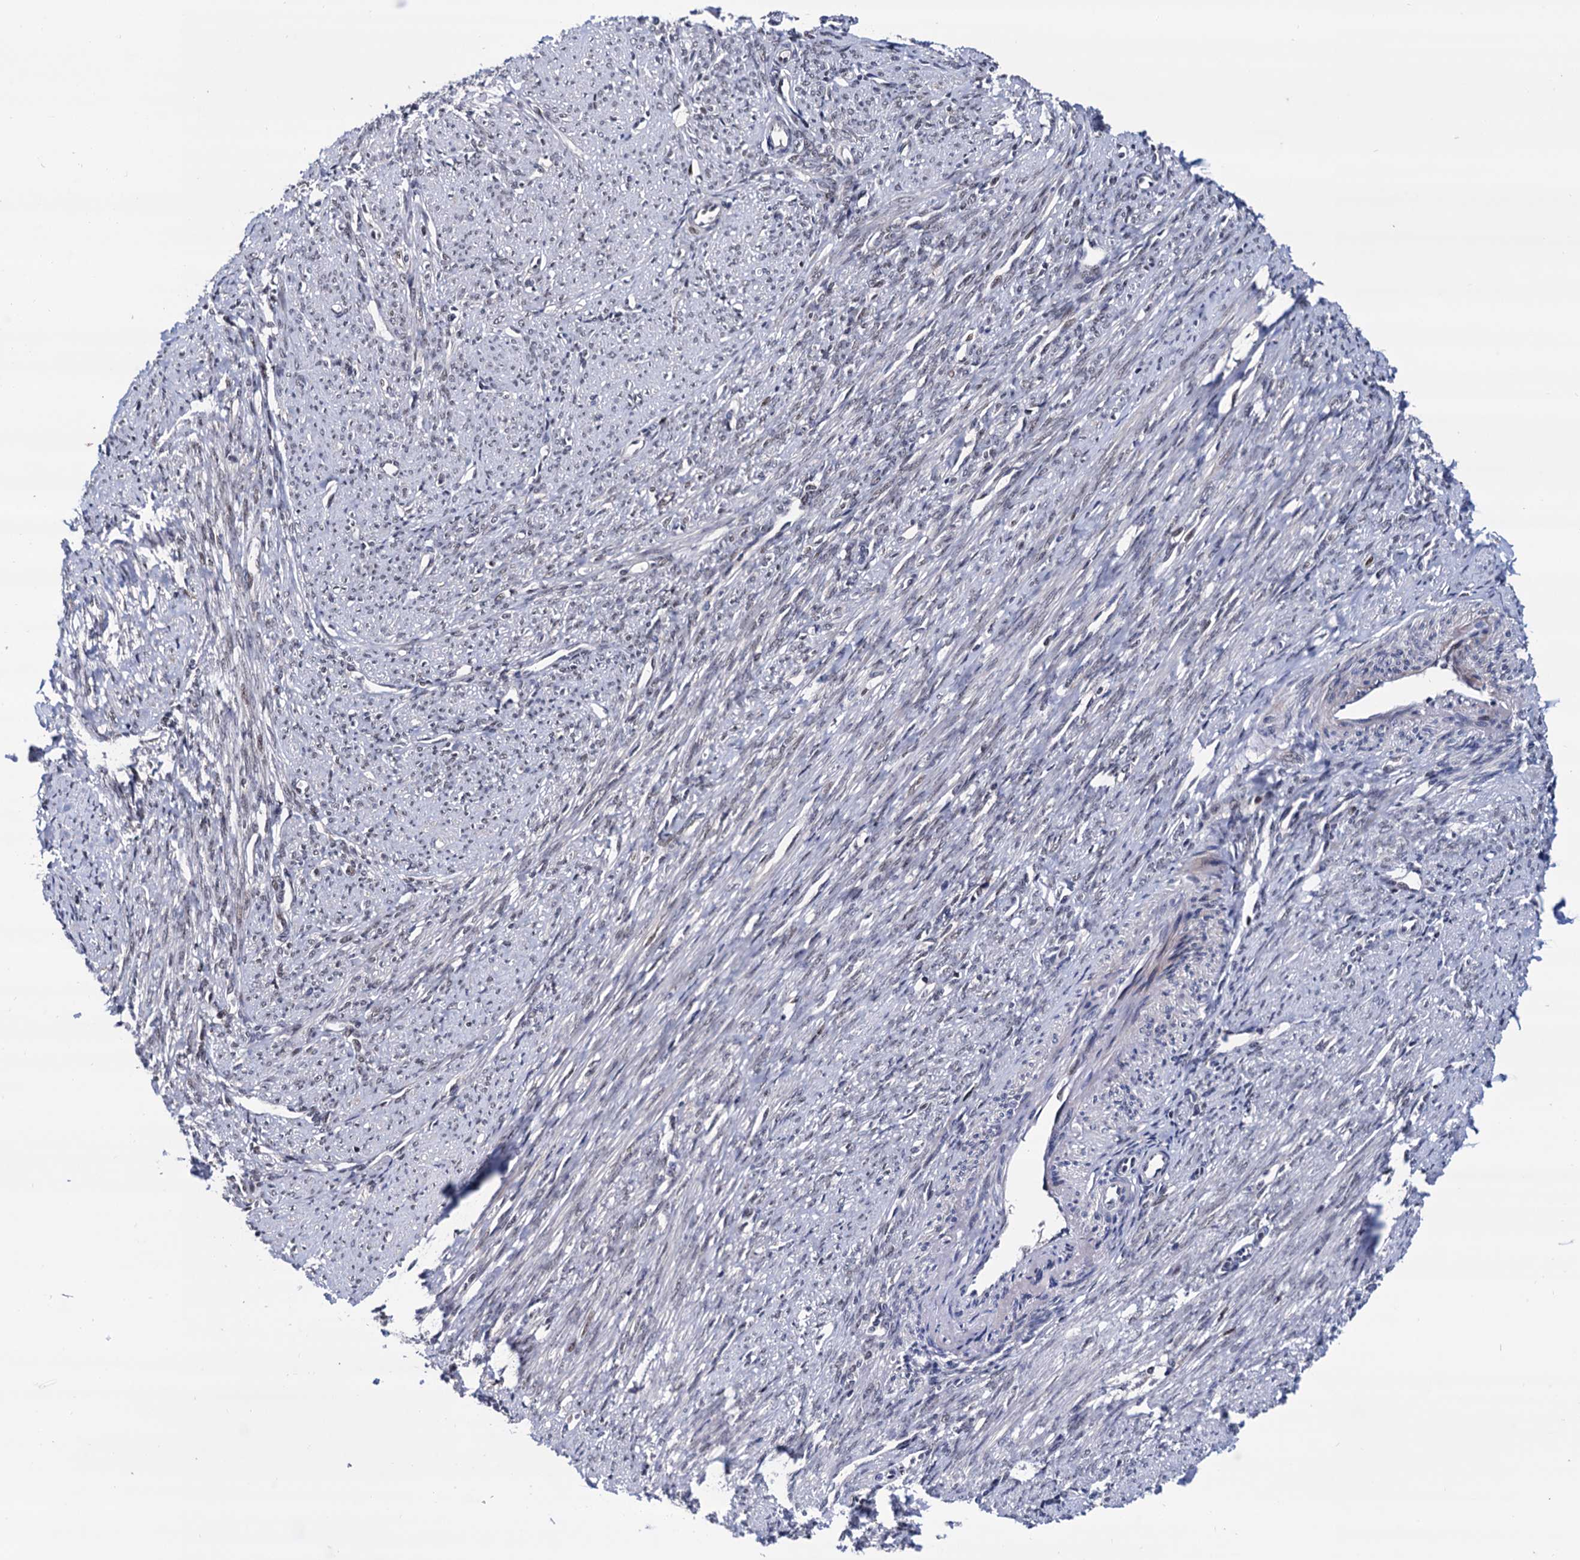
{"staining": {"intensity": "weak", "quantity": "25%-75%", "location": "nuclear"}, "tissue": "smooth muscle", "cell_type": "Smooth muscle cells", "image_type": "normal", "snomed": [{"axis": "morphology", "description": "Normal tissue, NOS"}, {"axis": "topography", "description": "Smooth muscle"}, {"axis": "topography", "description": "Uterus"}], "caption": "Immunohistochemical staining of benign smooth muscle shows 25%-75% levels of weak nuclear protein staining in approximately 25%-75% of smooth muscle cells. The staining is performed using DAB brown chromogen to label protein expression. The nuclei are counter-stained blue using hematoxylin.", "gene": "RNASEH2B", "patient": {"sex": "female", "age": 59}}